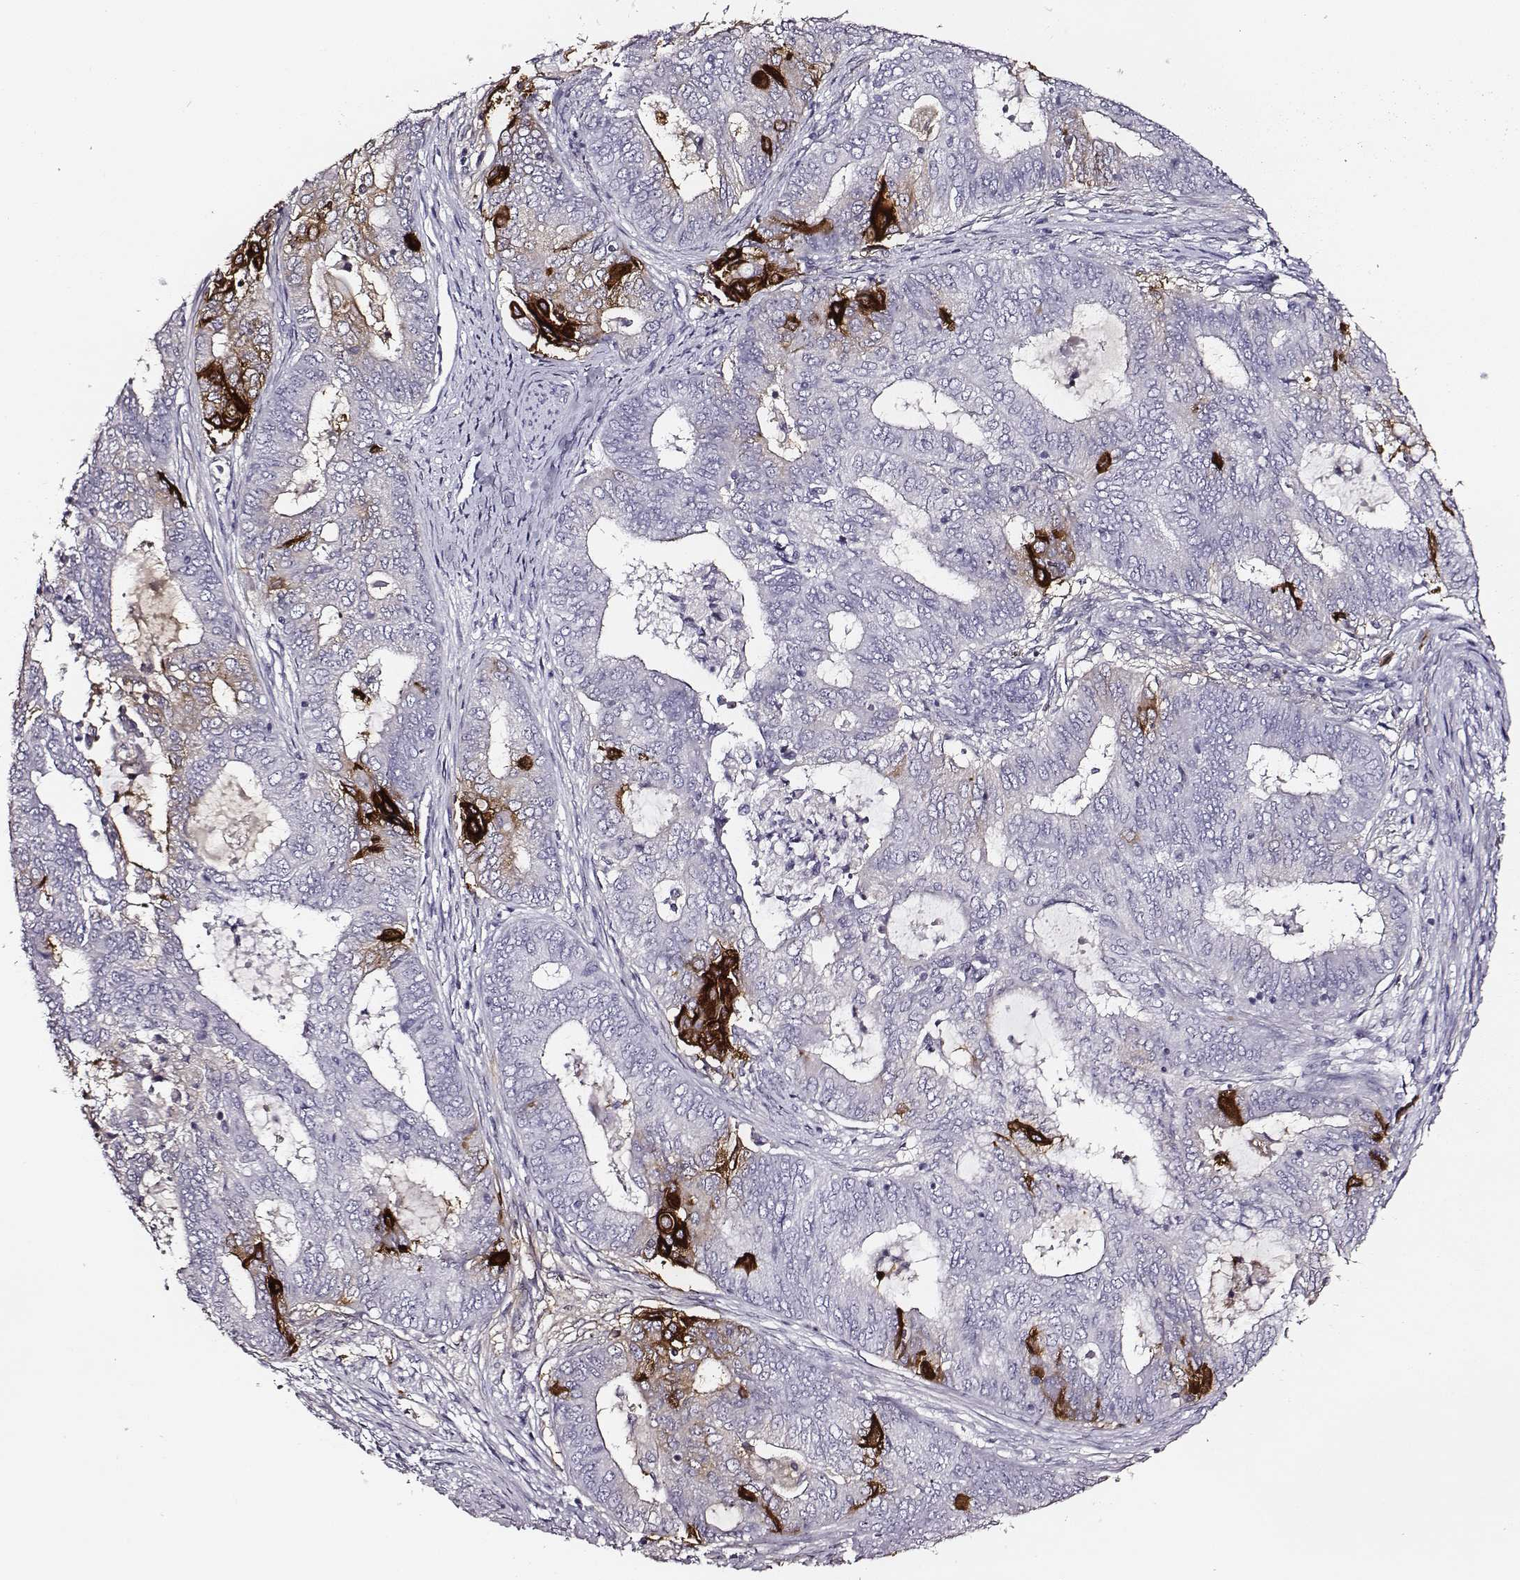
{"staining": {"intensity": "negative", "quantity": "none", "location": "none"}, "tissue": "endometrial cancer", "cell_type": "Tumor cells", "image_type": "cancer", "snomed": [{"axis": "morphology", "description": "Adenocarcinoma, NOS"}, {"axis": "topography", "description": "Endometrium"}], "caption": "This is an immunohistochemistry photomicrograph of human endometrial cancer (adenocarcinoma). There is no staining in tumor cells.", "gene": "DPEP1", "patient": {"sex": "female", "age": 62}}